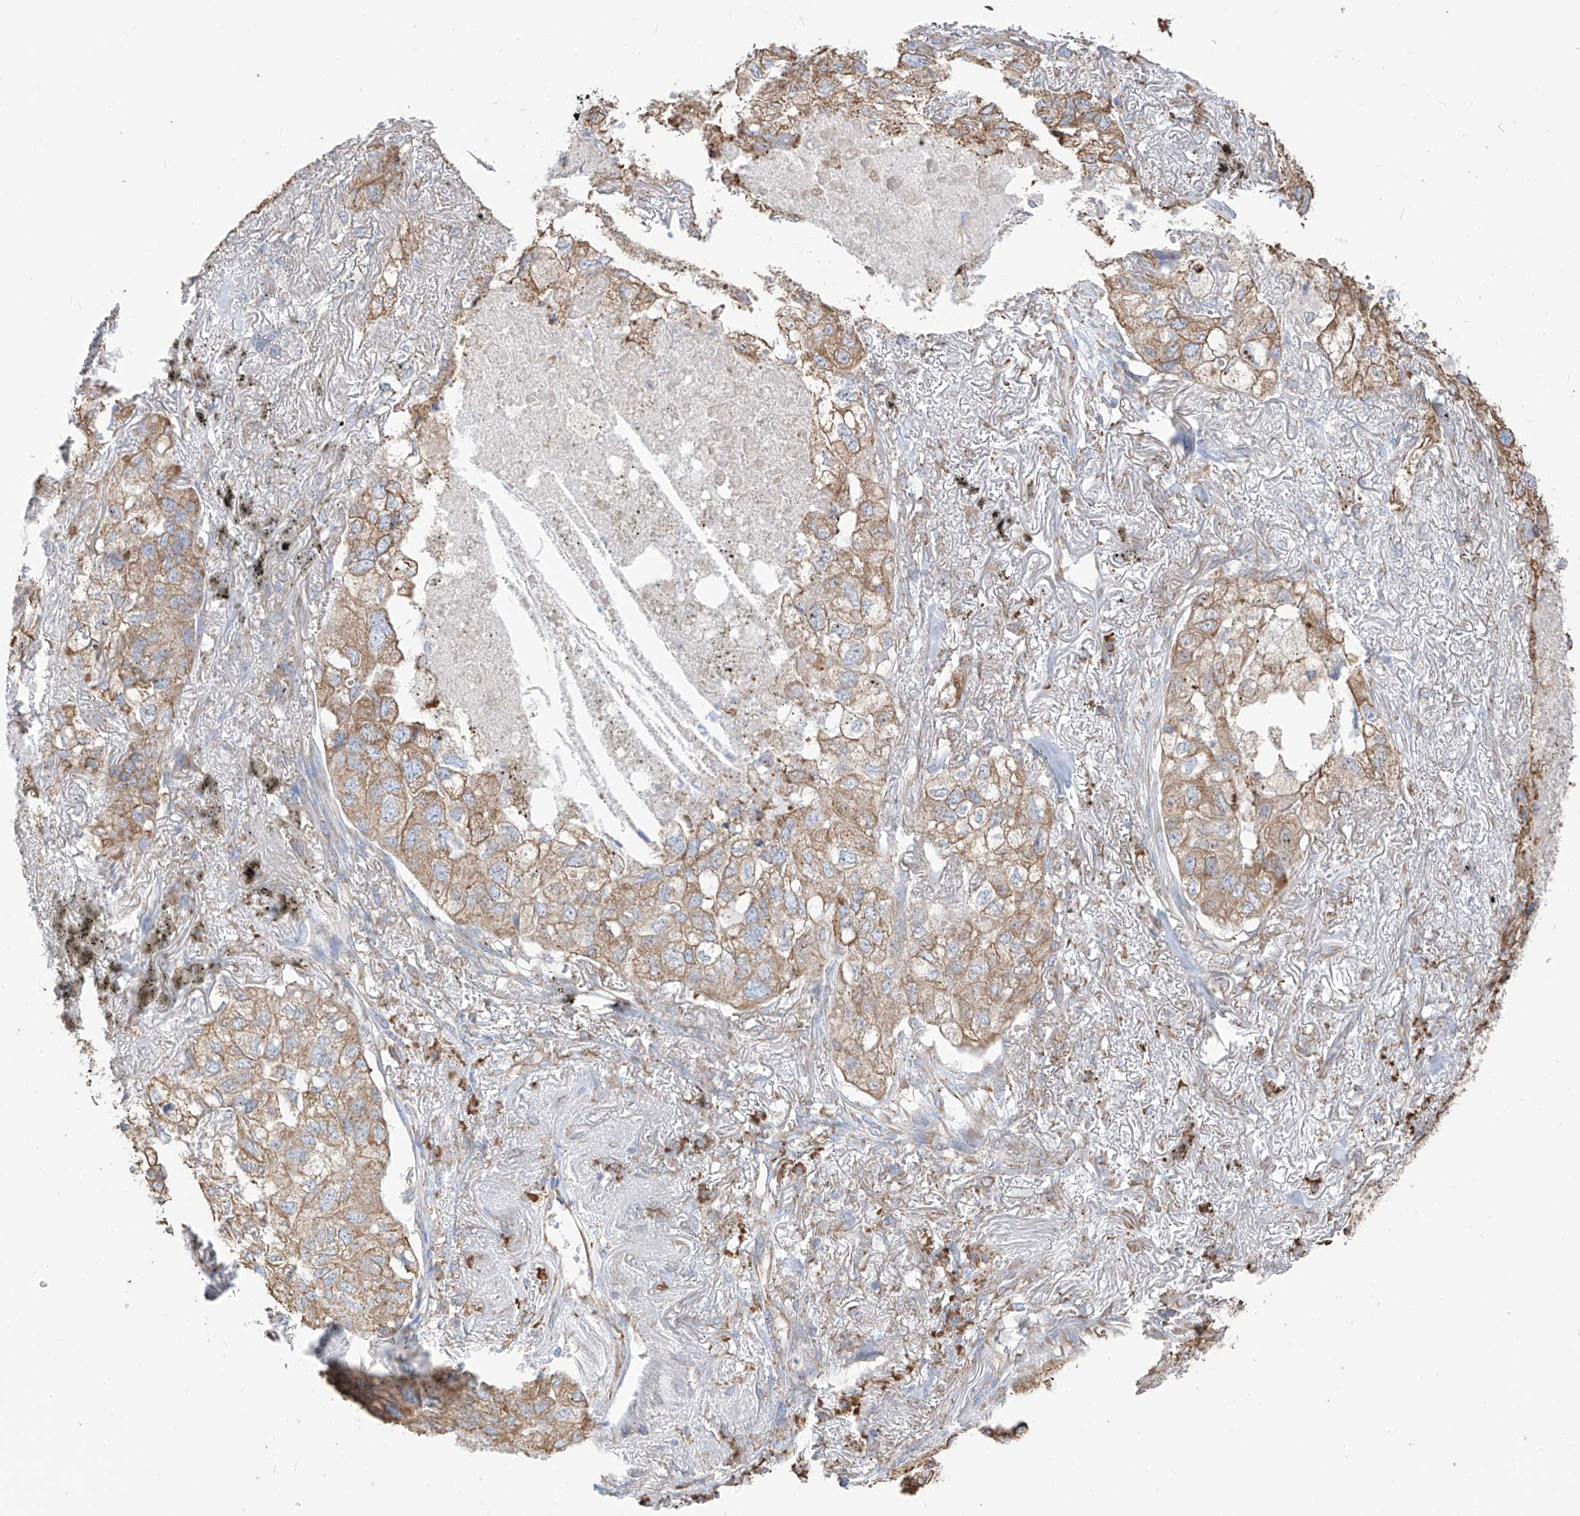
{"staining": {"intensity": "moderate", "quantity": ">75%", "location": "cytoplasmic/membranous"}, "tissue": "lung cancer", "cell_type": "Tumor cells", "image_type": "cancer", "snomed": [{"axis": "morphology", "description": "Adenocarcinoma, NOS"}, {"axis": "topography", "description": "Lung"}], "caption": "Immunohistochemical staining of human lung cancer (adenocarcinoma) displays medium levels of moderate cytoplasmic/membranous expression in about >75% of tumor cells.", "gene": "PDIA6", "patient": {"sex": "male", "age": 65}}